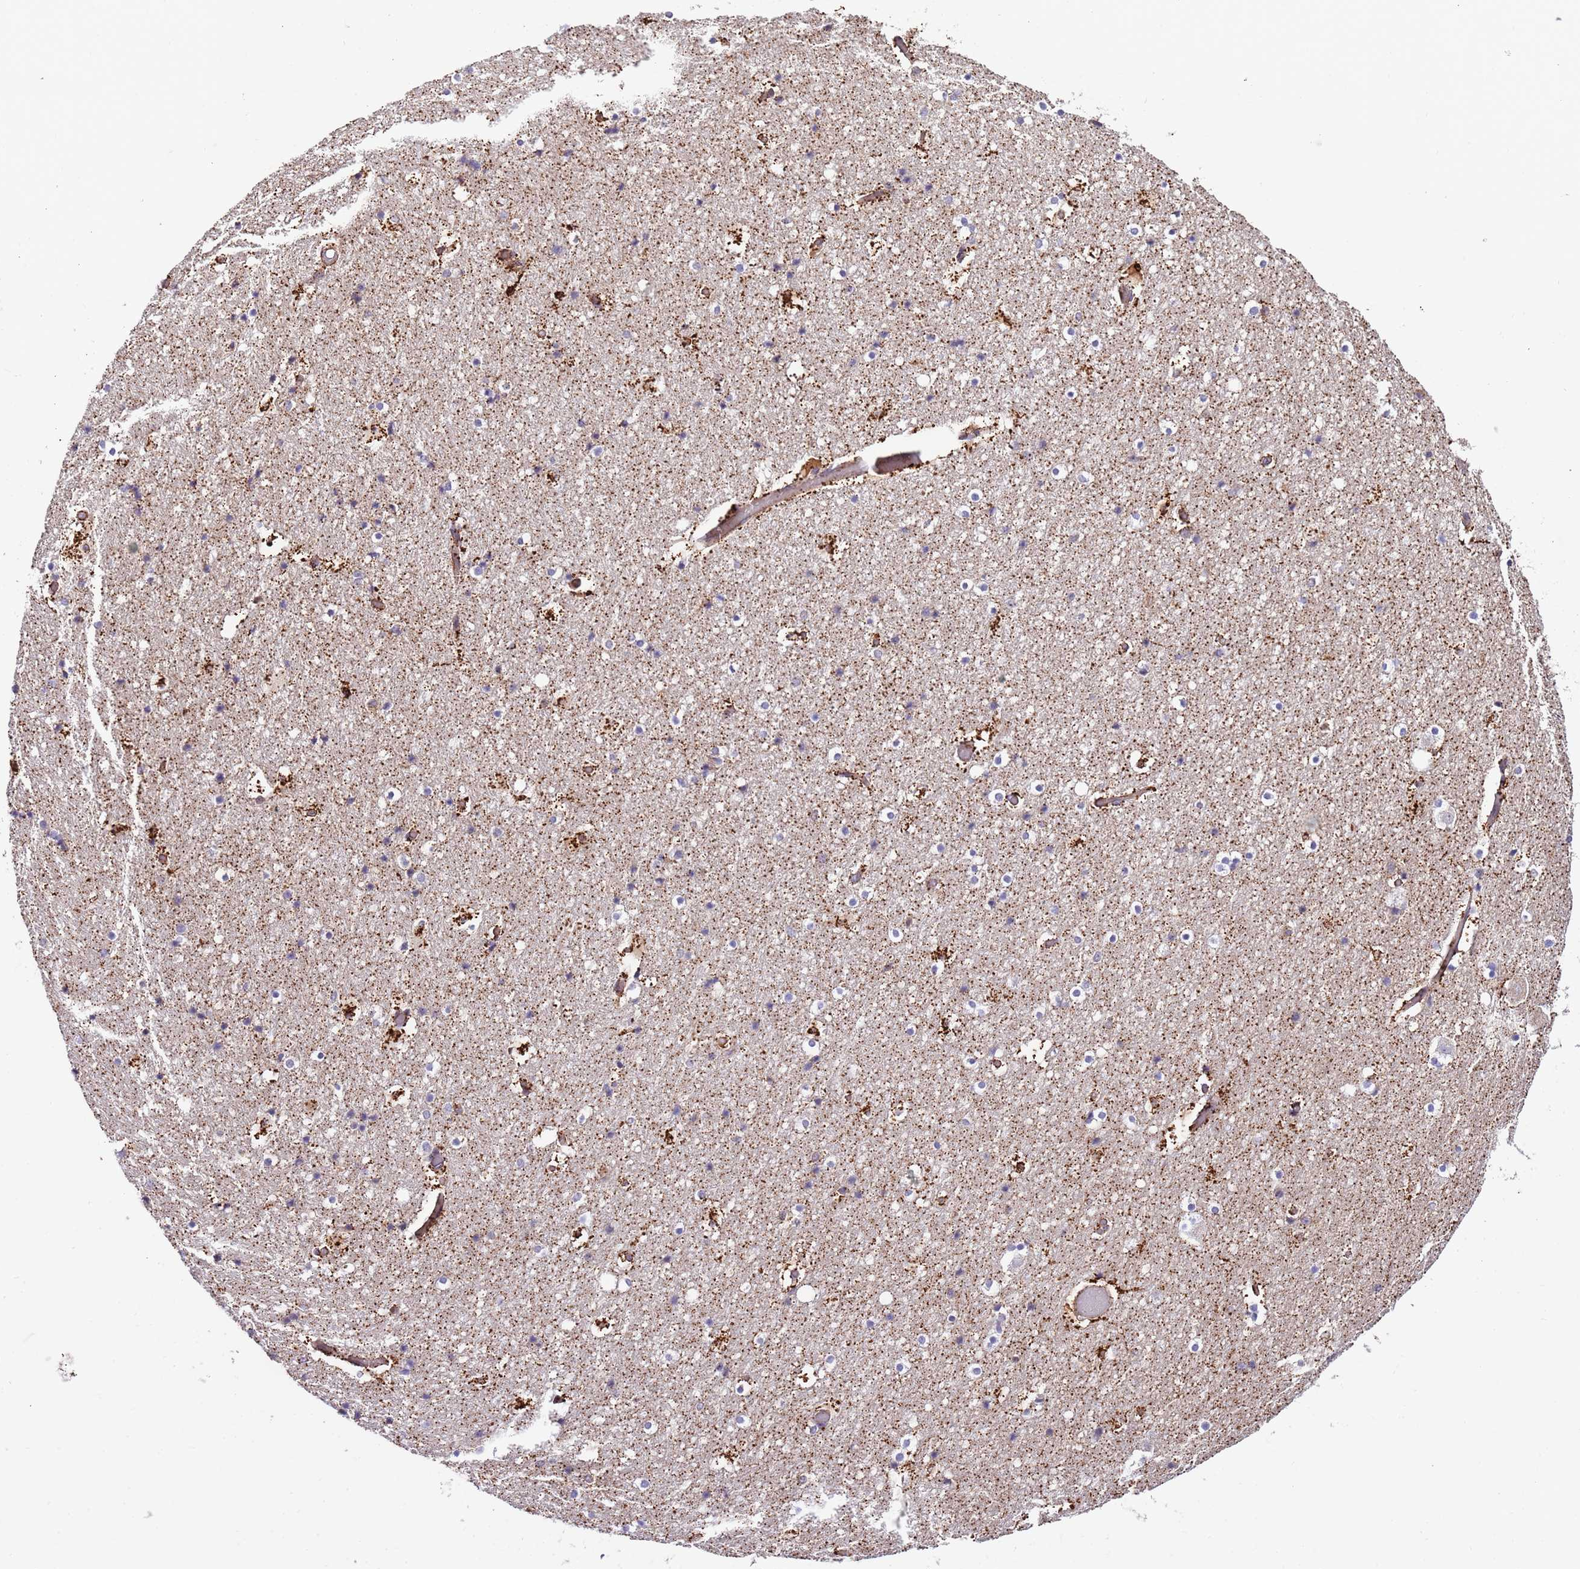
{"staining": {"intensity": "negative", "quantity": "none", "location": "none"}, "tissue": "hippocampus", "cell_type": "Glial cells", "image_type": "normal", "snomed": [{"axis": "morphology", "description": "Normal tissue, NOS"}, {"axis": "topography", "description": "Hippocampus"}], "caption": "Immunohistochemistry of normal hippocampus shows no staining in glial cells. Brightfield microscopy of immunohistochemistry stained with DAB (3,3'-diaminobenzidine) (brown) and hematoxylin (blue), captured at high magnification.", "gene": "DOCK6", "patient": {"sex": "female", "age": 52}}